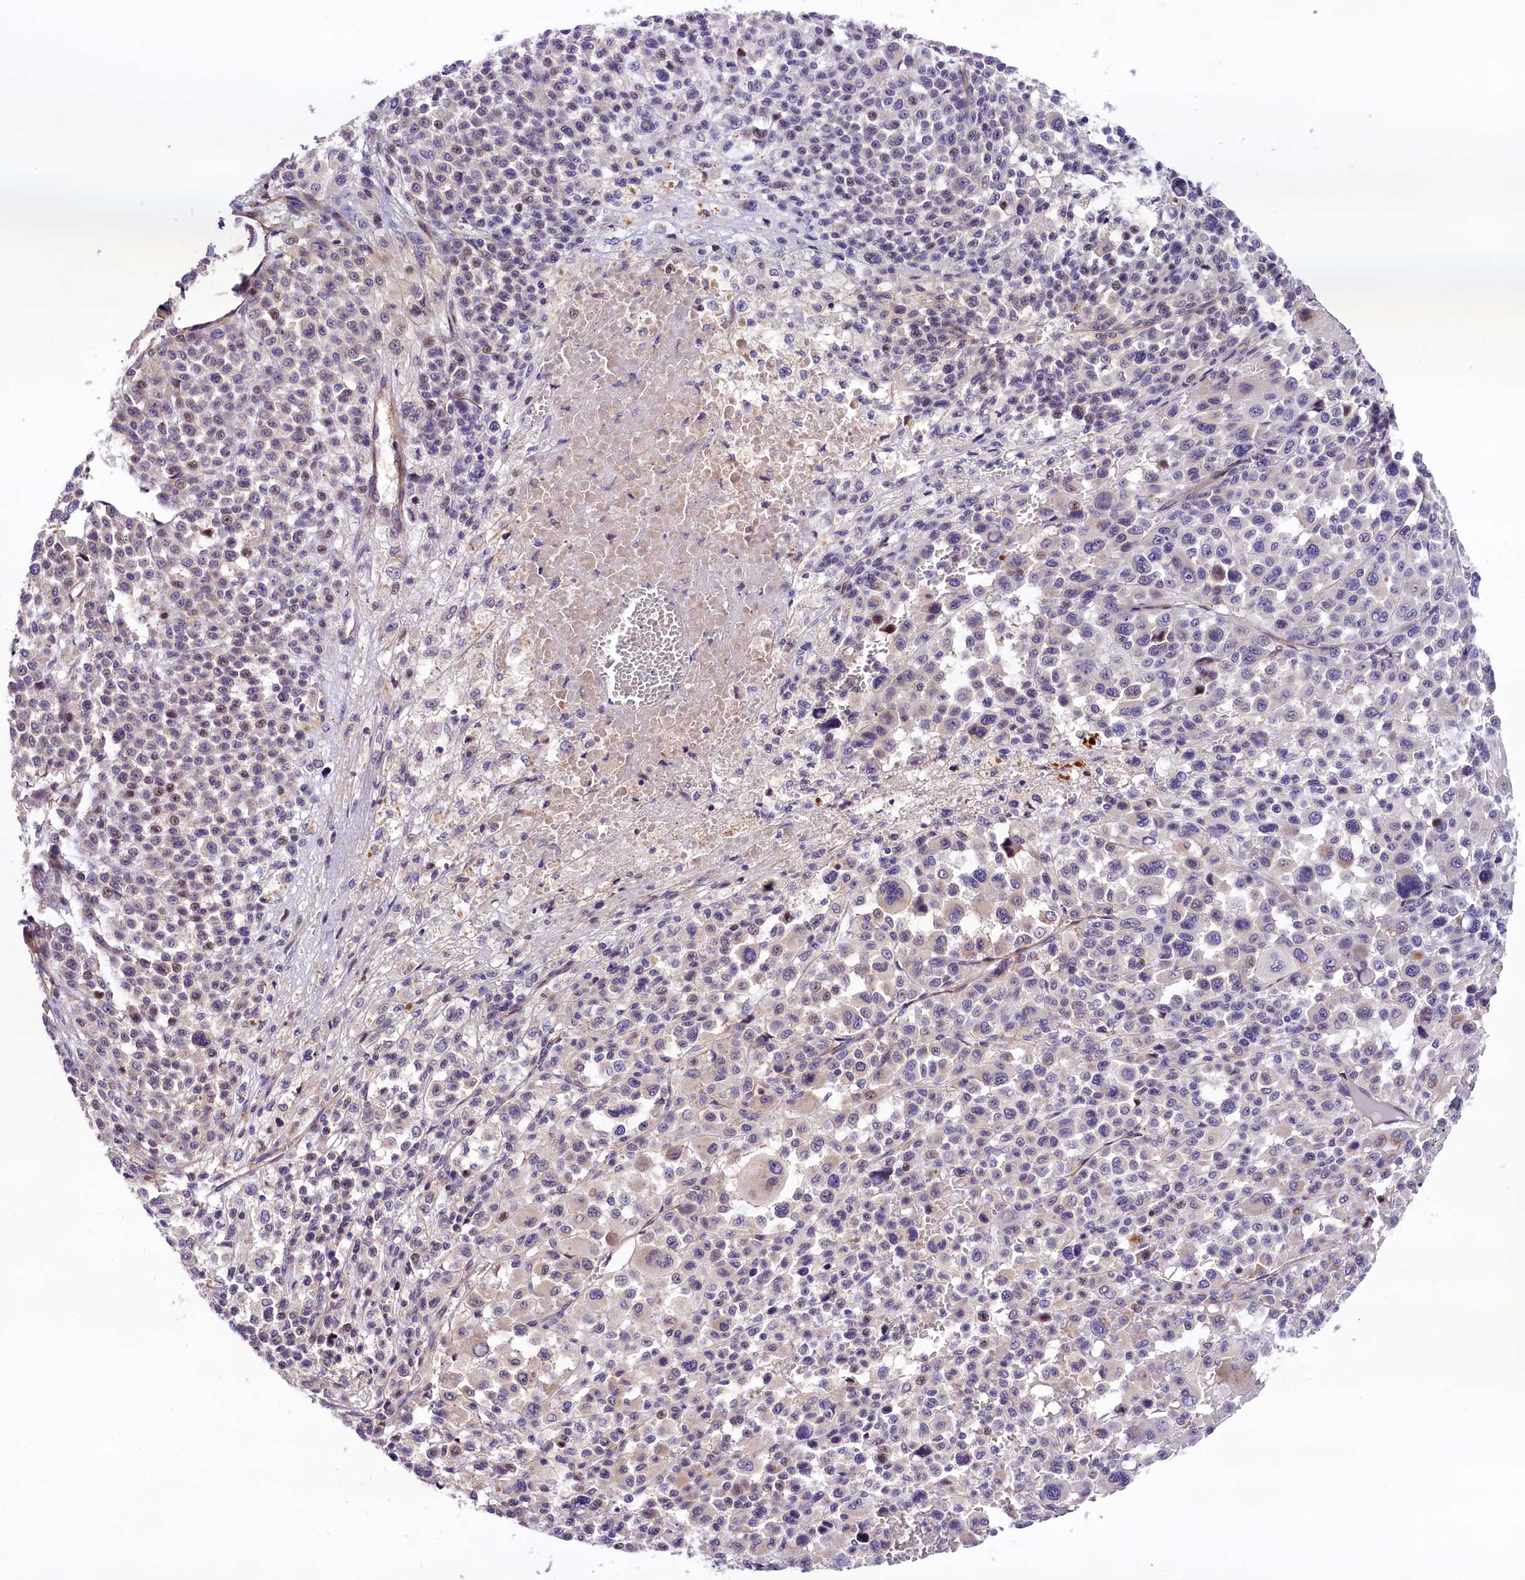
{"staining": {"intensity": "negative", "quantity": "none", "location": "none"}, "tissue": "melanoma", "cell_type": "Tumor cells", "image_type": "cancer", "snomed": [{"axis": "morphology", "description": "Malignant melanoma, Metastatic site"}, {"axis": "topography", "description": "Skin"}], "caption": "Immunohistochemistry micrograph of neoplastic tissue: malignant melanoma (metastatic site) stained with DAB displays no significant protein staining in tumor cells.", "gene": "ARMC6", "patient": {"sex": "female", "age": 74}}